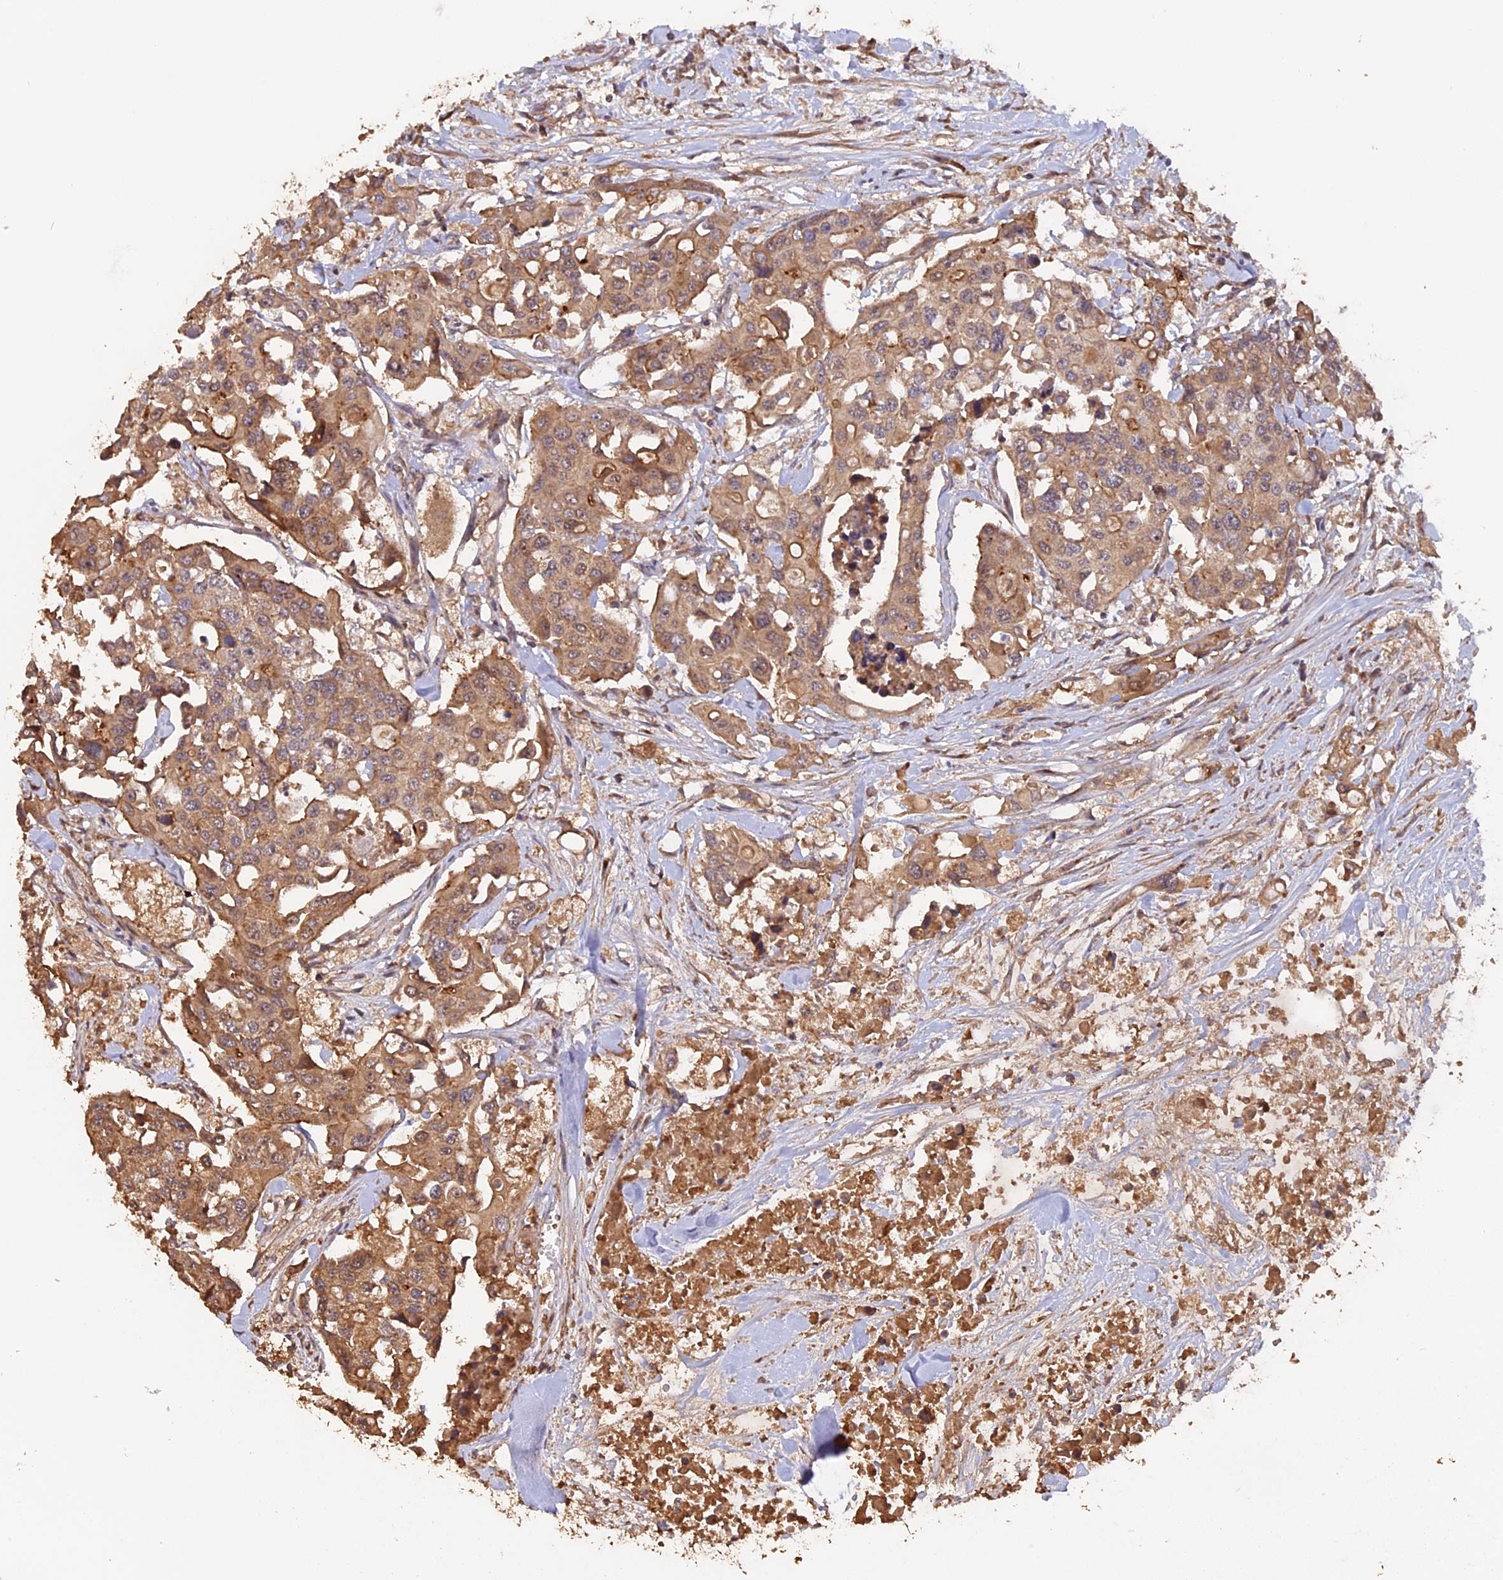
{"staining": {"intensity": "moderate", "quantity": ">75%", "location": "cytoplasmic/membranous"}, "tissue": "colorectal cancer", "cell_type": "Tumor cells", "image_type": "cancer", "snomed": [{"axis": "morphology", "description": "Adenocarcinoma, NOS"}, {"axis": "topography", "description": "Colon"}], "caption": "IHC image of human colorectal cancer stained for a protein (brown), which demonstrates medium levels of moderate cytoplasmic/membranous expression in about >75% of tumor cells.", "gene": "RASAL1", "patient": {"sex": "male", "age": 77}}